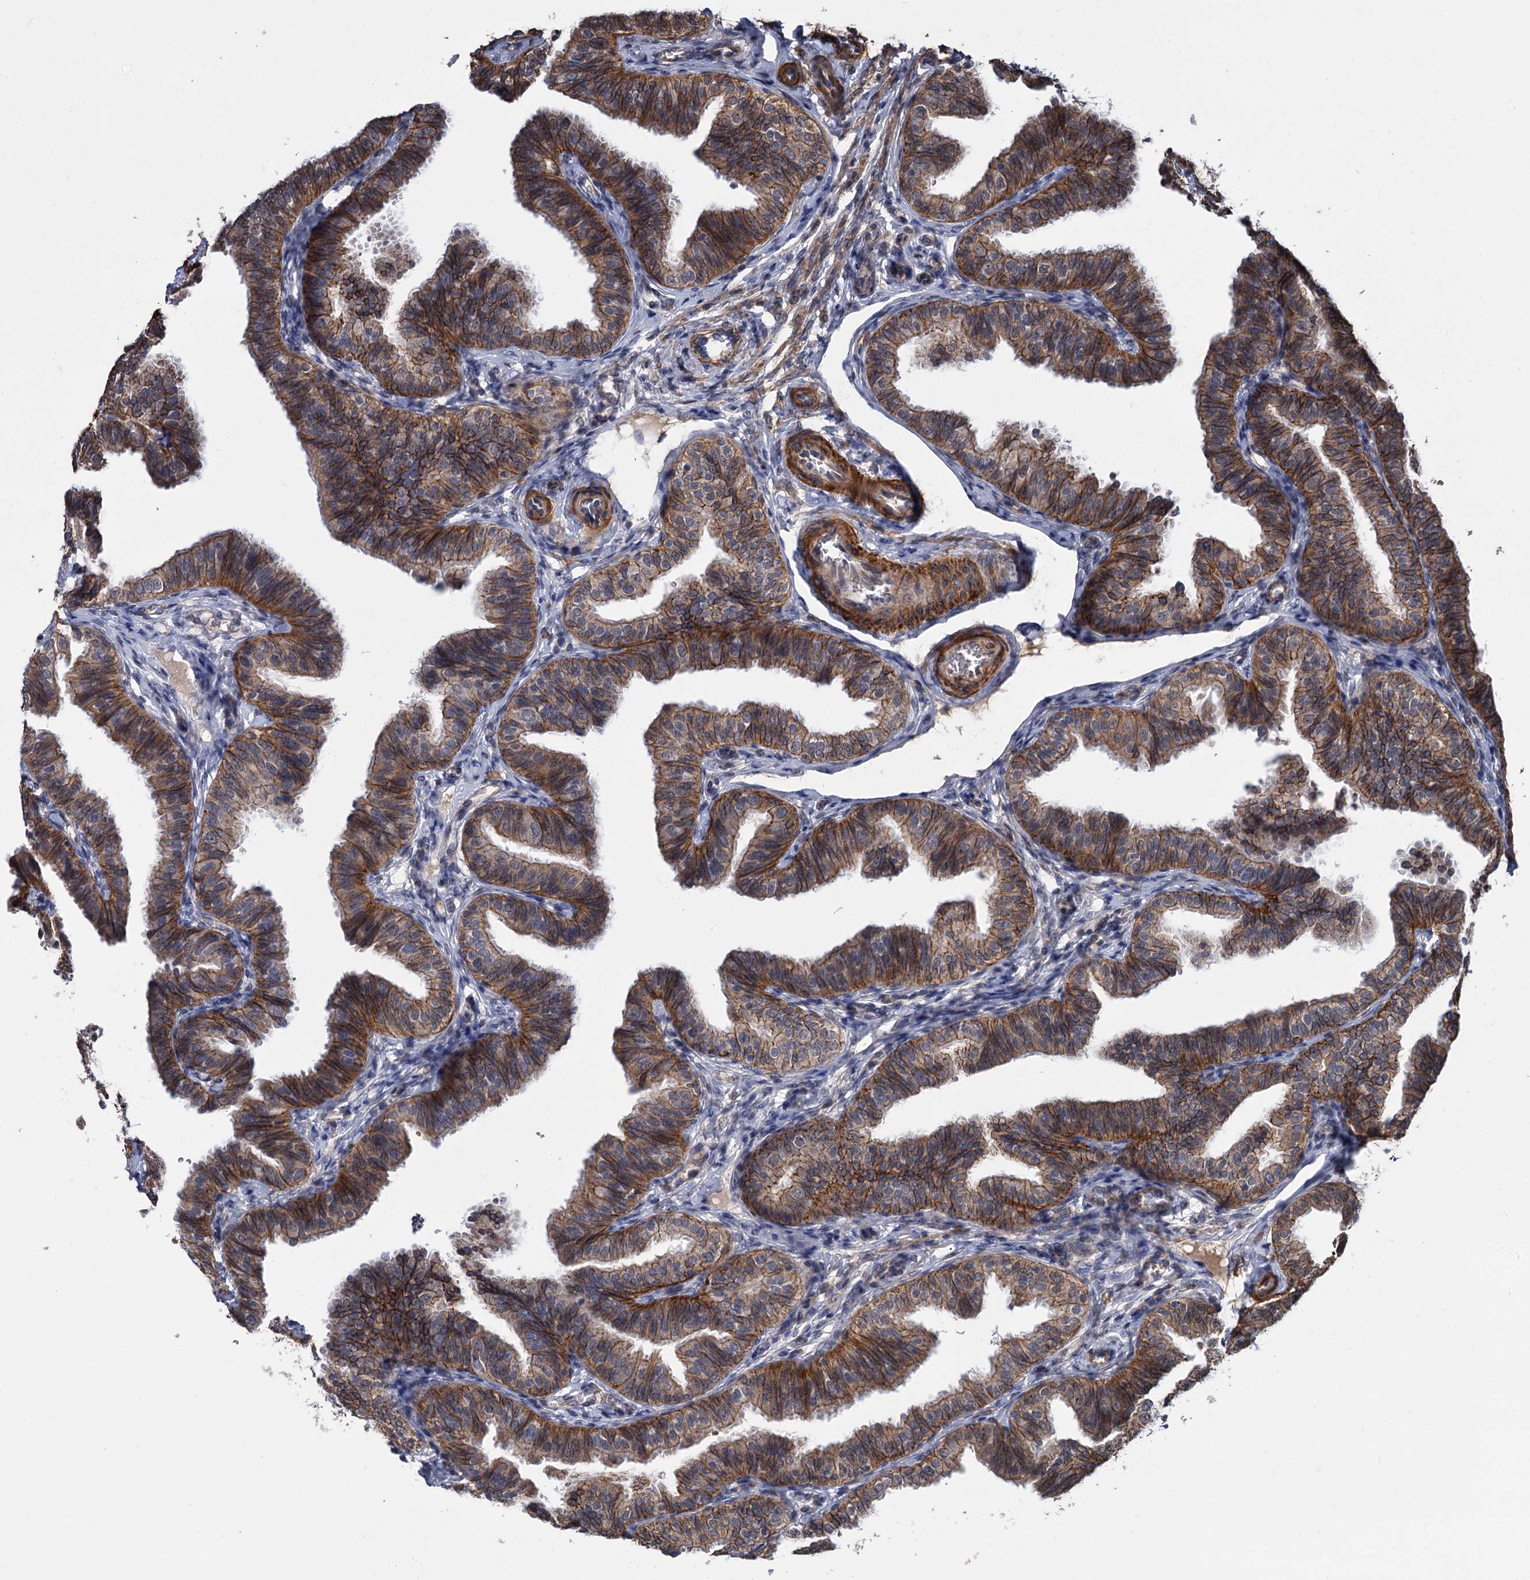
{"staining": {"intensity": "moderate", "quantity": ">75%", "location": "cytoplasmic/membranous"}, "tissue": "fallopian tube", "cell_type": "Glandular cells", "image_type": "normal", "snomed": [{"axis": "morphology", "description": "Normal tissue, NOS"}, {"axis": "topography", "description": "Fallopian tube"}], "caption": "Glandular cells reveal moderate cytoplasmic/membranous expression in approximately >75% of cells in unremarkable fallopian tube.", "gene": "ALKBH7", "patient": {"sex": "female", "age": 35}}